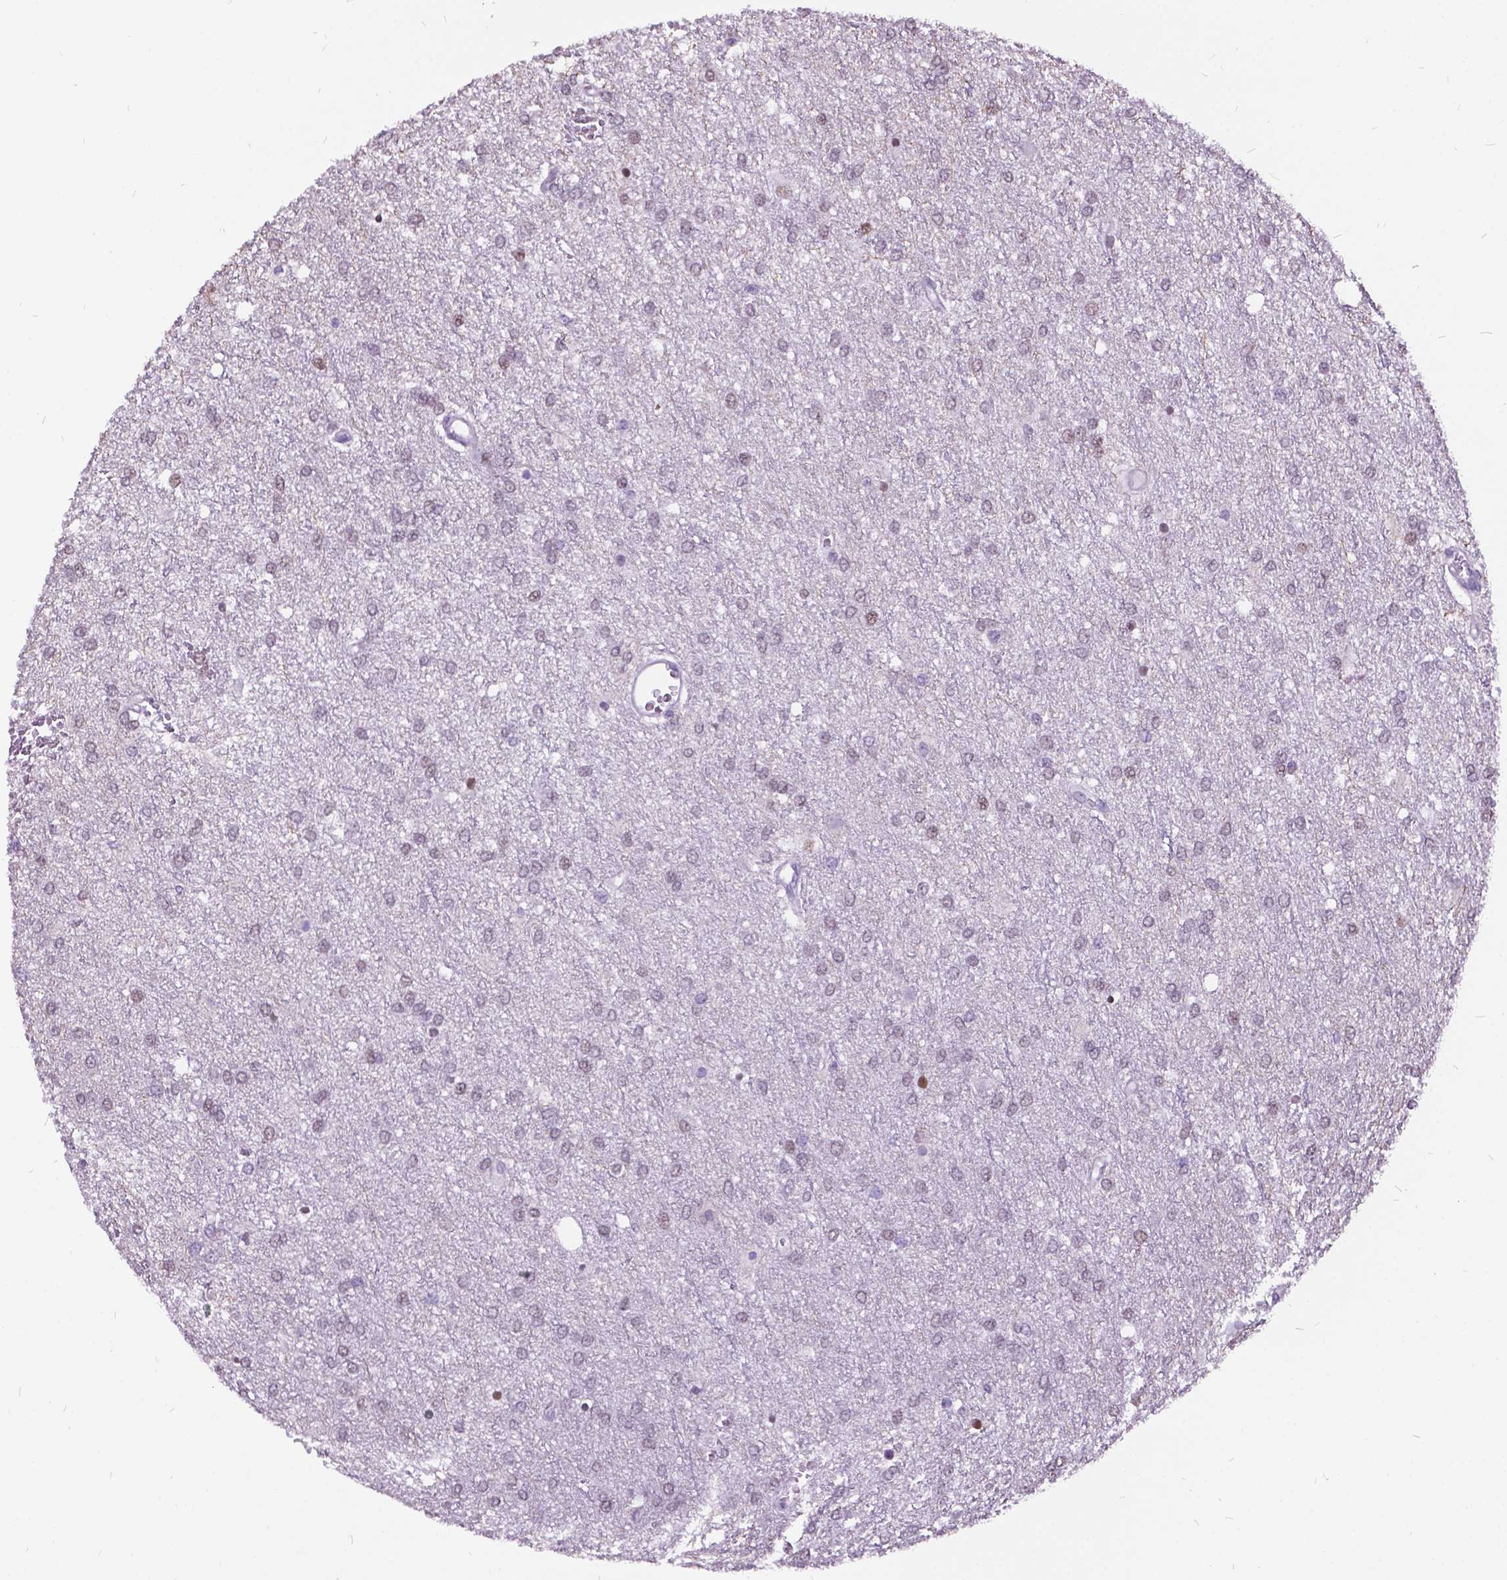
{"staining": {"intensity": "negative", "quantity": "none", "location": "none"}, "tissue": "glioma", "cell_type": "Tumor cells", "image_type": "cancer", "snomed": [{"axis": "morphology", "description": "Glioma, malignant, High grade"}, {"axis": "topography", "description": "Brain"}], "caption": "Protein analysis of malignant glioma (high-grade) exhibits no significant positivity in tumor cells.", "gene": "DPF3", "patient": {"sex": "female", "age": 61}}